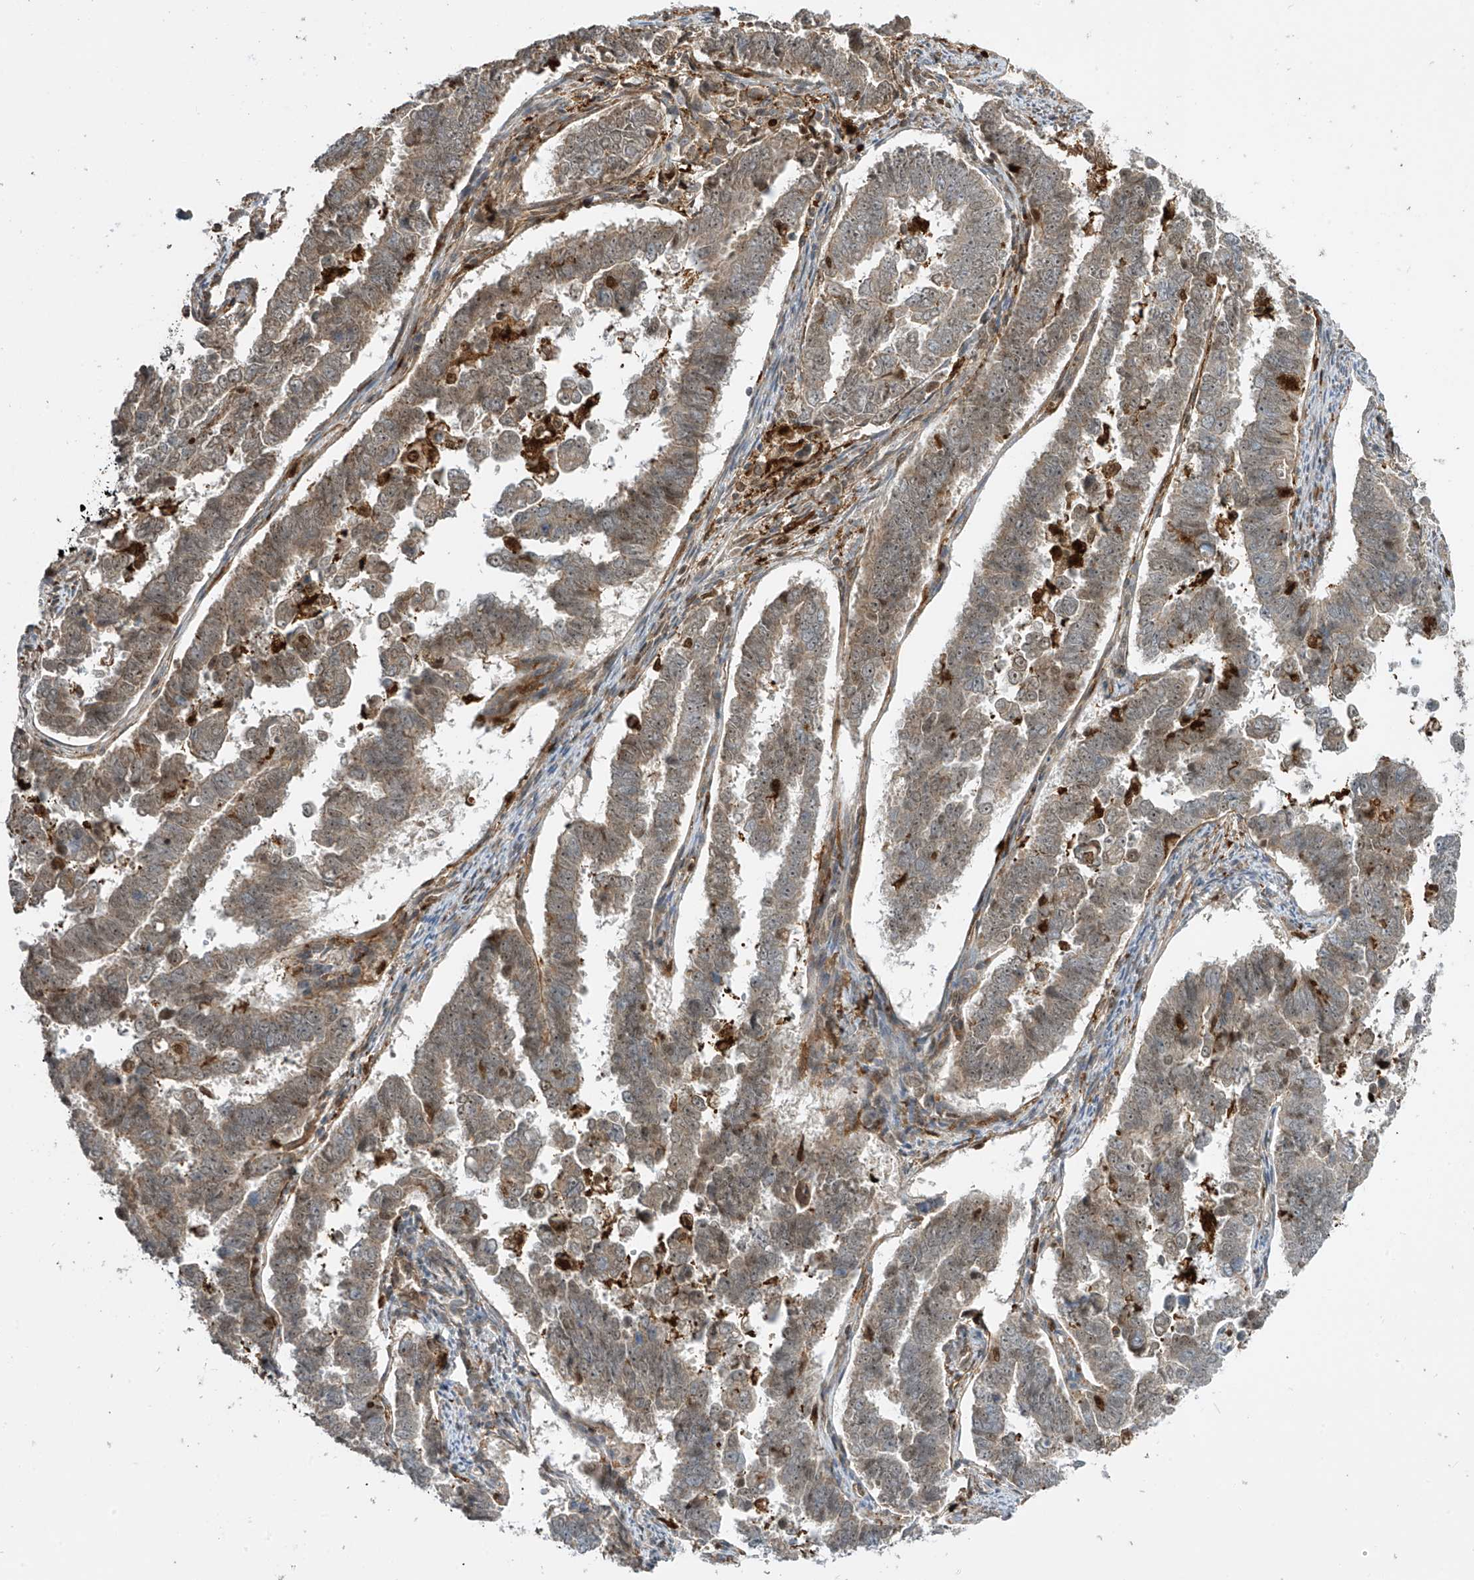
{"staining": {"intensity": "weak", "quantity": "25%-75%", "location": "cytoplasmic/membranous,nuclear"}, "tissue": "endometrial cancer", "cell_type": "Tumor cells", "image_type": "cancer", "snomed": [{"axis": "morphology", "description": "Adenocarcinoma, NOS"}, {"axis": "topography", "description": "Endometrium"}], "caption": "A brown stain shows weak cytoplasmic/membranous and nuclear expression of a protein in endometrial adenocarcinoma tumor cells. (Stains: DAB in brown, nuclei in blue, Microscopy: brightfield microscopy at high magnification).", "gene": "ATAD2B", "patient": {"sex": "female", "age": 75}}